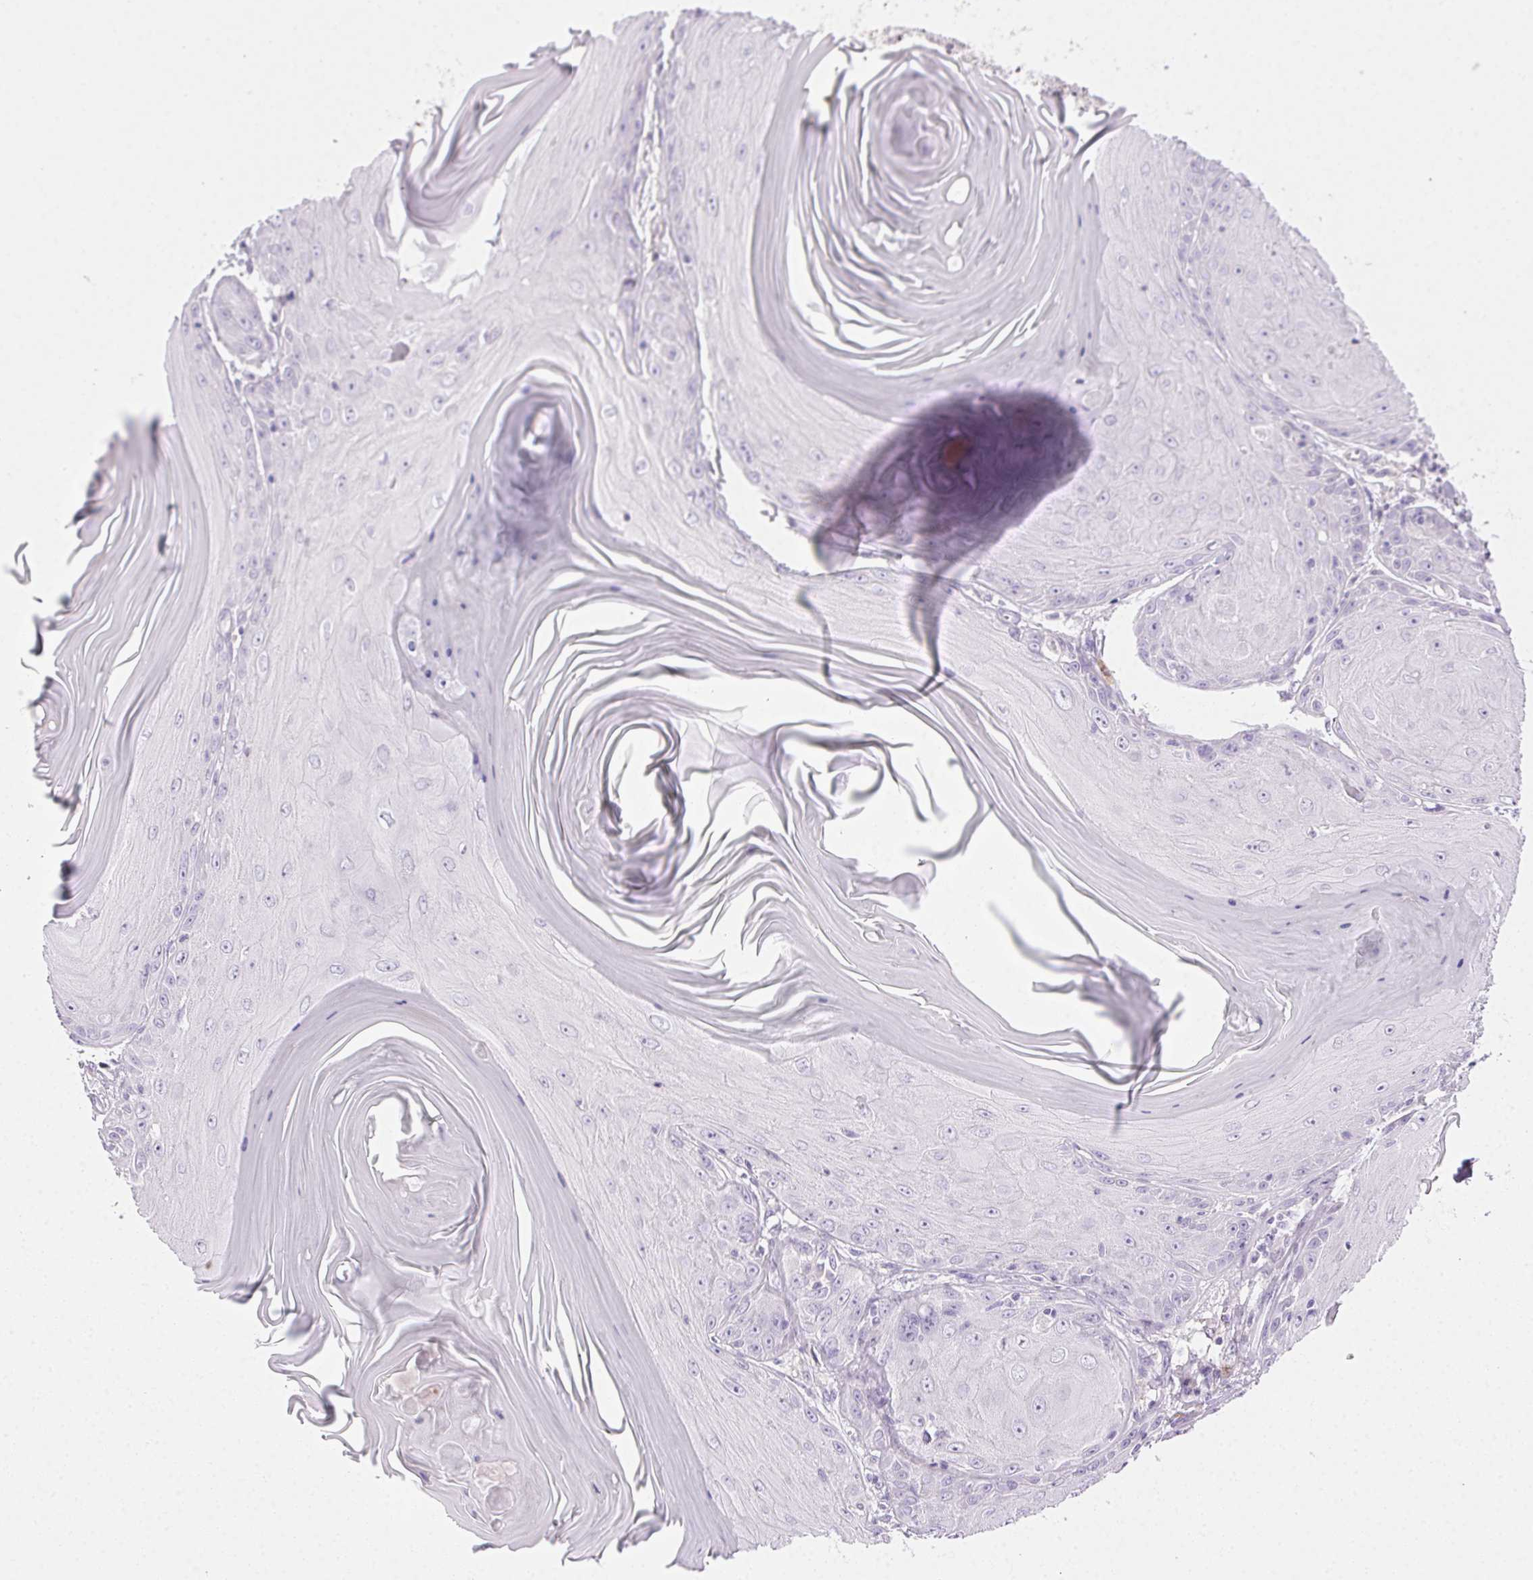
{"staining": {"intensity": "negative", "quantity": "none", "location": "none"}, "tissue": "skin cancer", "cell_type": "Tumor cells", "image_type": "cancer", "snomed": [{"axis": "morphology", "description": "Squamous cell carcinoma, NOS"}, {"axis": "topography", "description": "Skin"}, {"axis": "topography", "description": "Vulva"}], "caption": "IHC of skin cancer exhibits no staining in tumor cells.", "gene": "TMEM45A", "patient": {"sex": "female", "age": 85}}